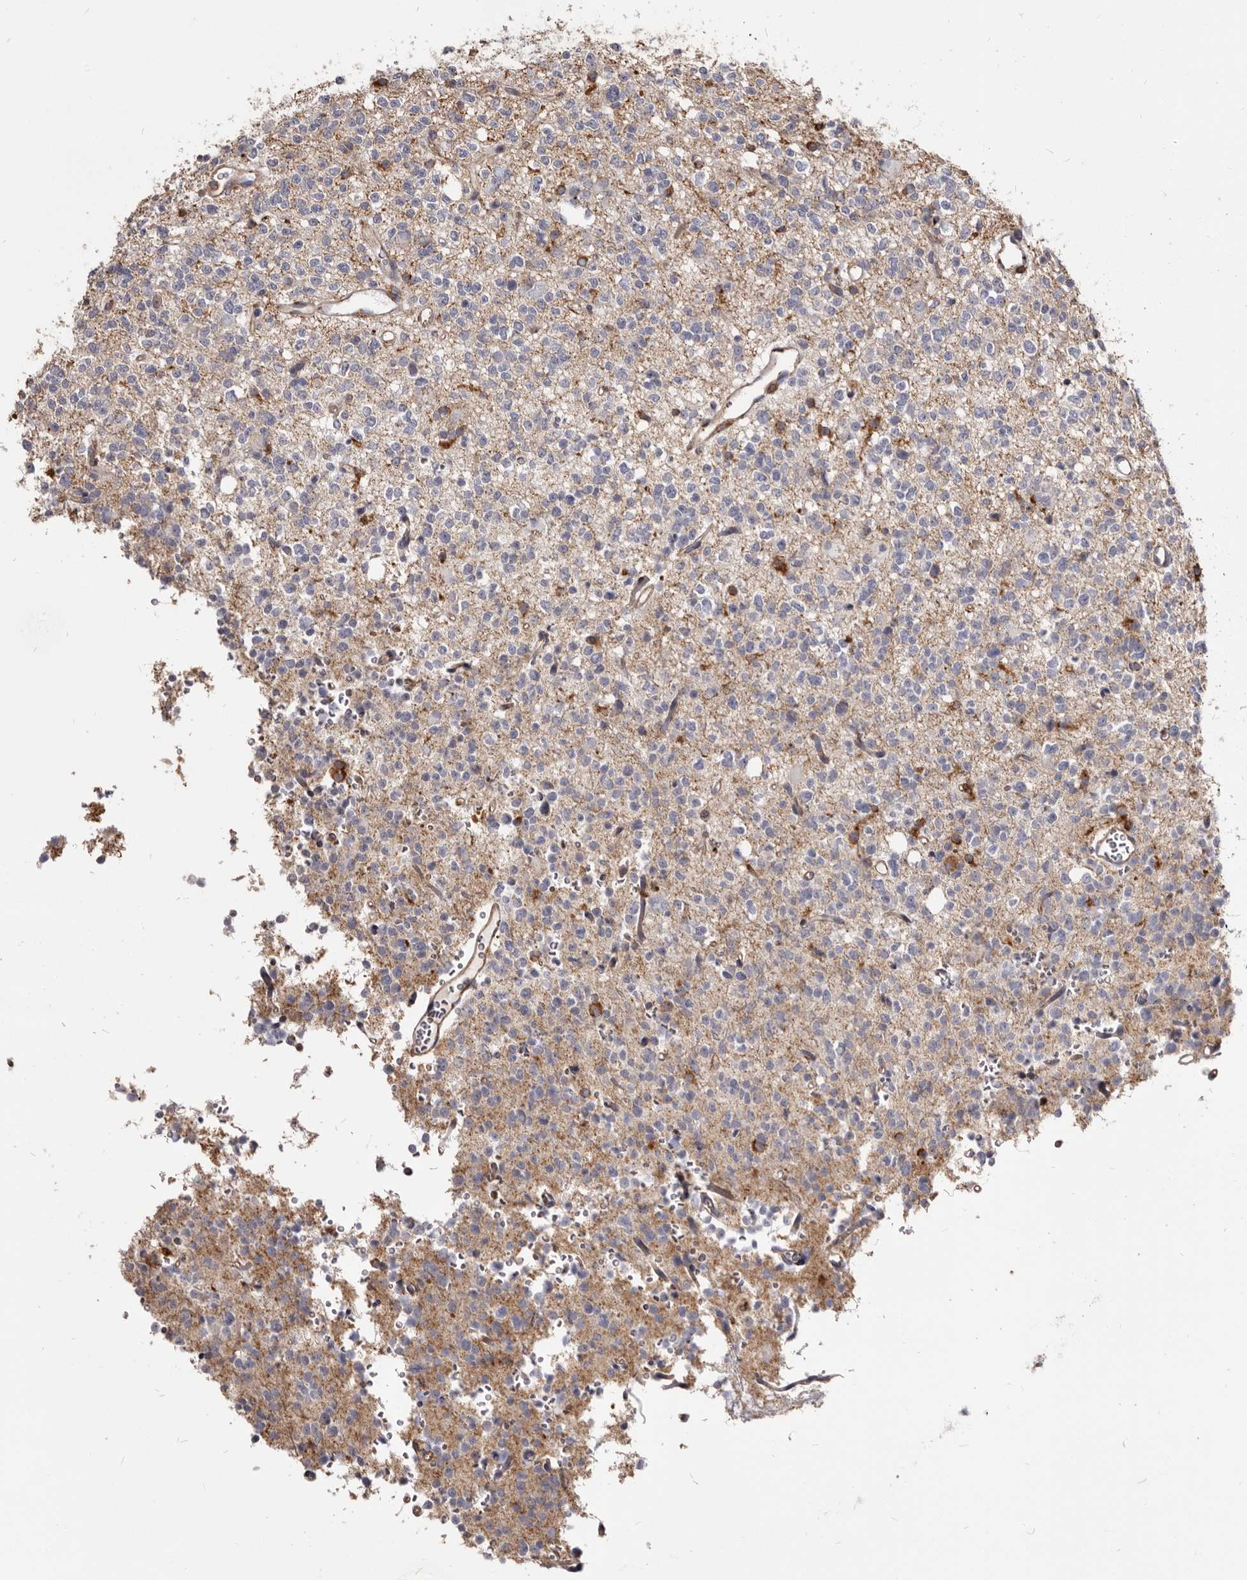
{"staining": {"intensity": "weak", "quantity": "25%-75%", "location": "cytoplasmic/membranous"}, "tissue": "glioma", "cell_type": "Tumor cells", "image_type": "cancer", "snomed": [{"axis": "morphology", "description": "Glioma, malignant, High grade"}, {"axis": "topography", "description": "Brain"}], "caption": "Malignant glioma (high-grade) tissue displays weak cytoplasmic/membranous staining in about 25%-75% of tumor cells, visualized by immunohistochemistry. The protein is shown in brown color, while the nuclei are stained blue.", "gene": "TPD52", "patient": {"sex": "female", "age": 62}}